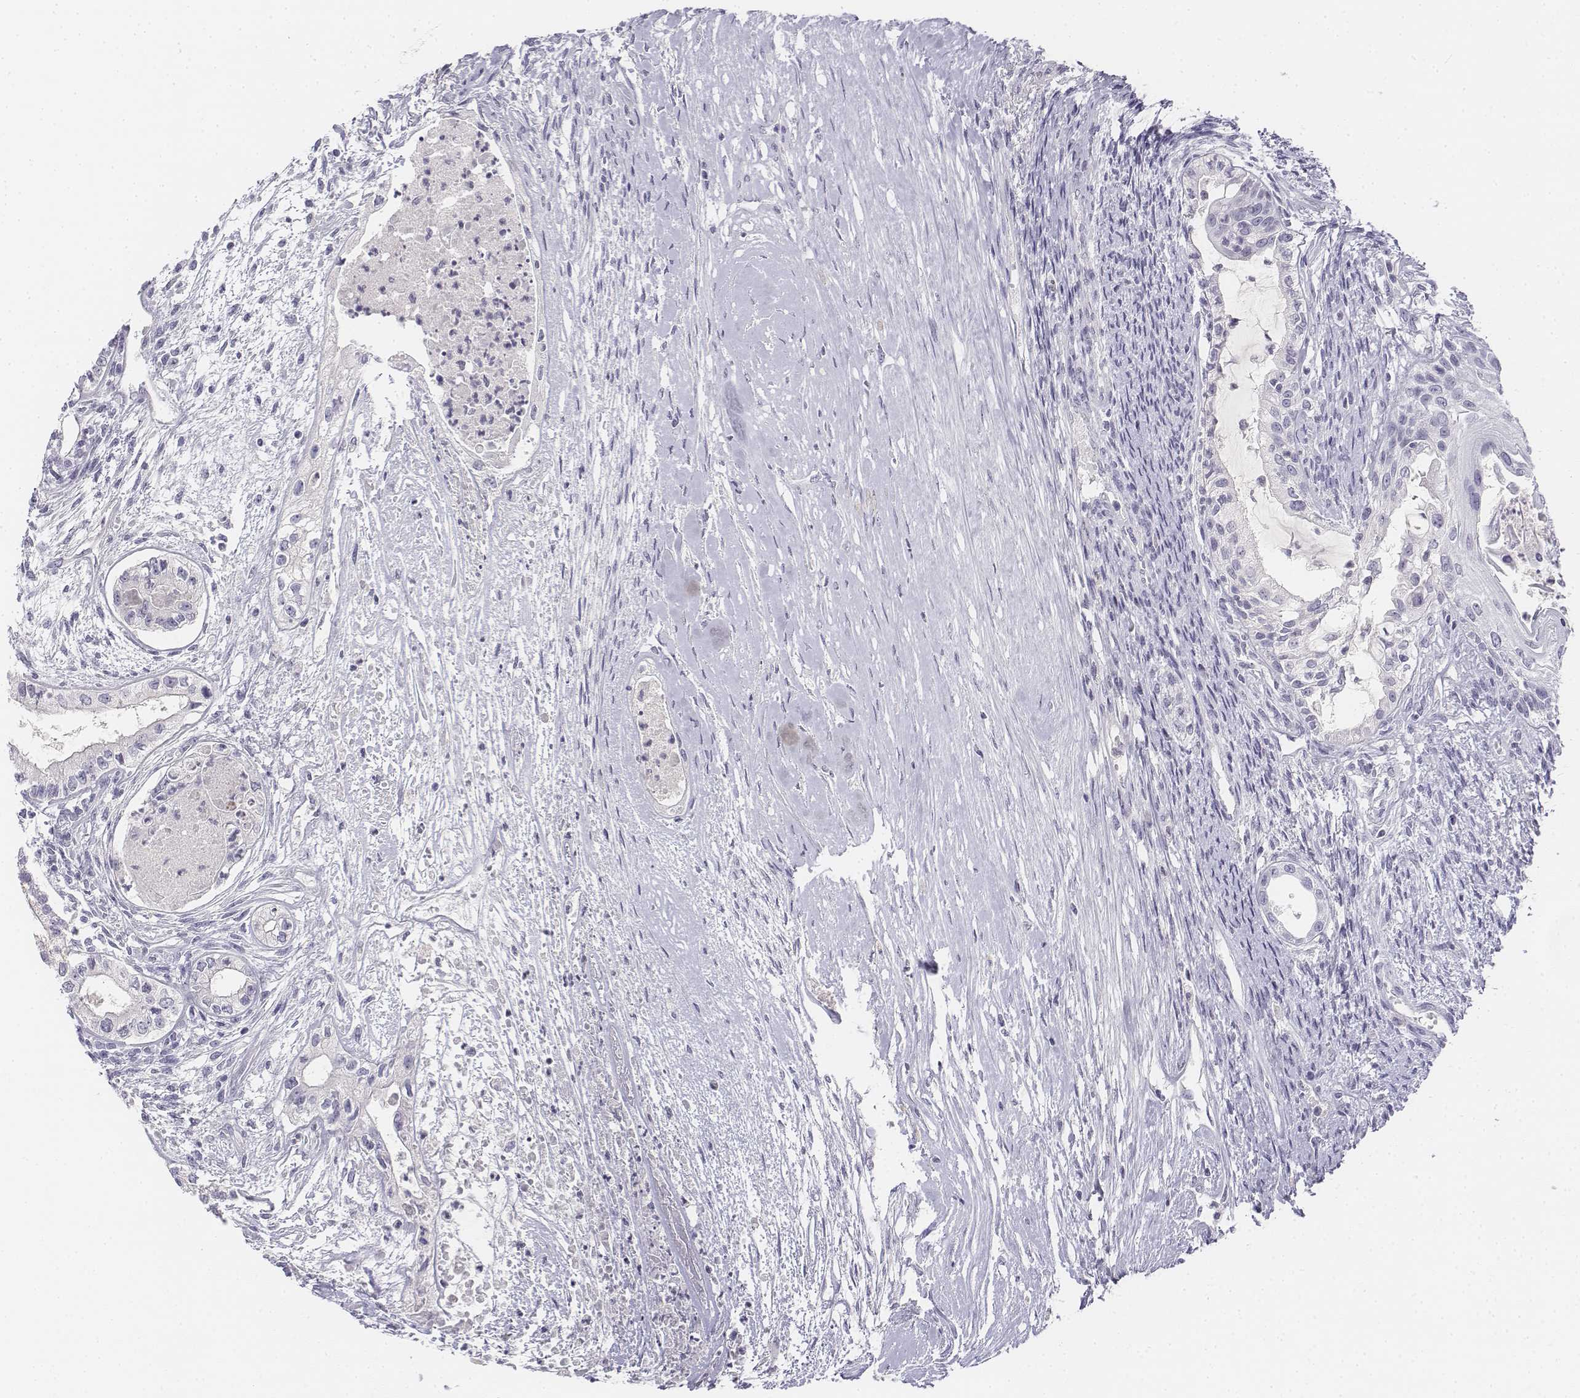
{"staining": {"intensity": "negative", "quantity": "none", "location": "none"}, "tissue": "testis cancer", "cell_type": "Tumor cells", "image_type": "cancer", "snomed": [{"axis": "morphology", "description": "Carcinoma, Embryonal, NOS"}, {"axis": "topography", "description": "Testis"}], "caption": "This is a histopathology image of immunohistochemistry (IHC) staining of testis embryonal carcinoma, which shows no expression in tumor cells.", "gene": "UCN2", "patient": {"sex": "male", "age": 37}}